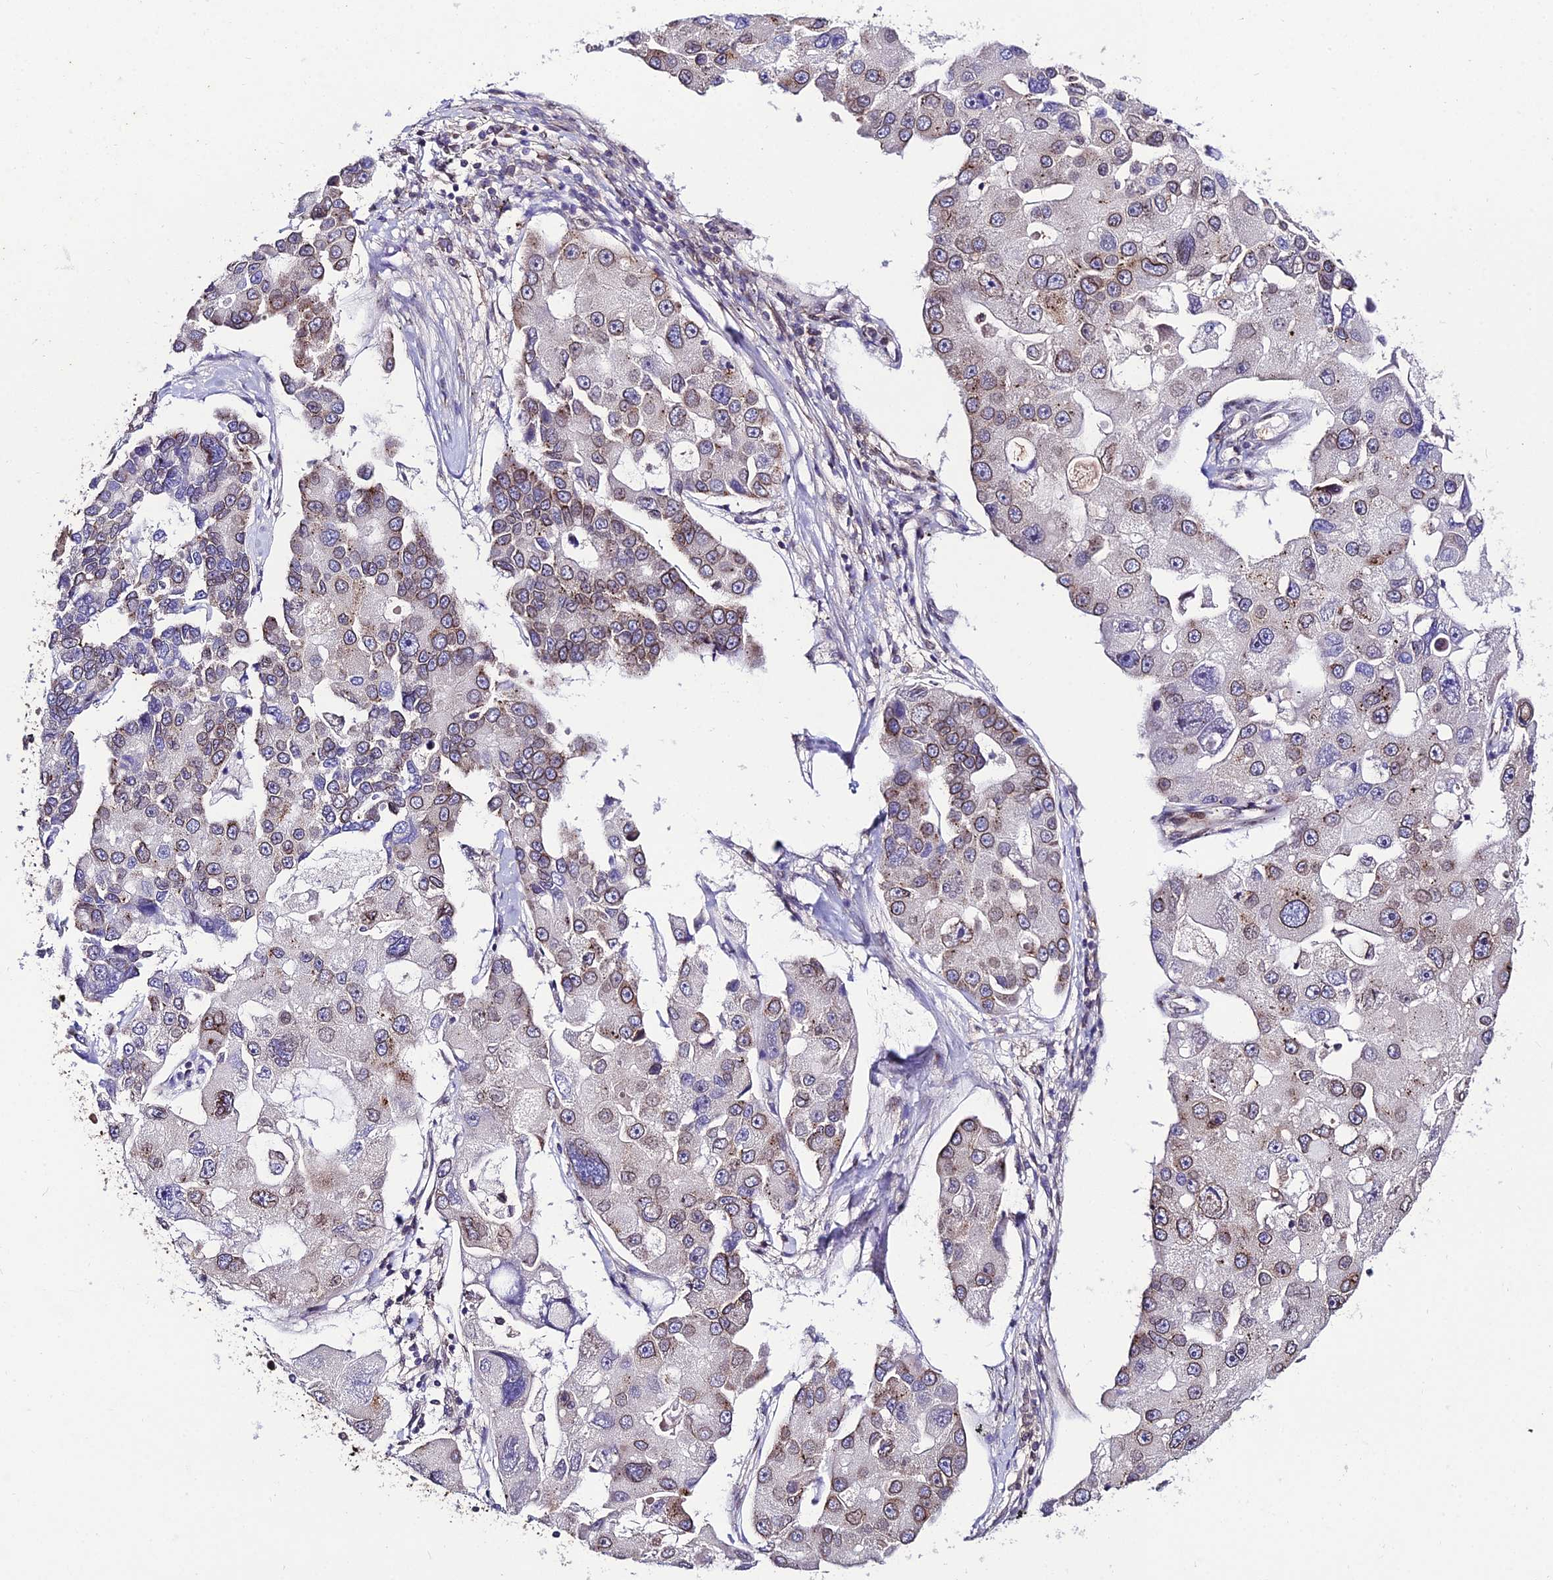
{"staining": {"intensity": "moderate", "quantity": "25%-75%", "location": "cytoplasmic/membranous,nuclear"}, "tissue": "lung cancer", "cell_type": "Tumor cells", "image_type": "cancer", "snomed": [{"axis": "morphology", "description": "Adenocarcinoma, NOS"}, {"axis": "topography", "description": "Lung"}], "caption": "Immunohistochemistry (IHC) of lung cancer (adenocarcinoma) demonstrates medium levels of moderate cytoplasmic/membranous and nuclear positivity in about 25%-75% of tumor cells.", "gene": "DDX19A", "patient": {"sex": "female", "age": 54}}